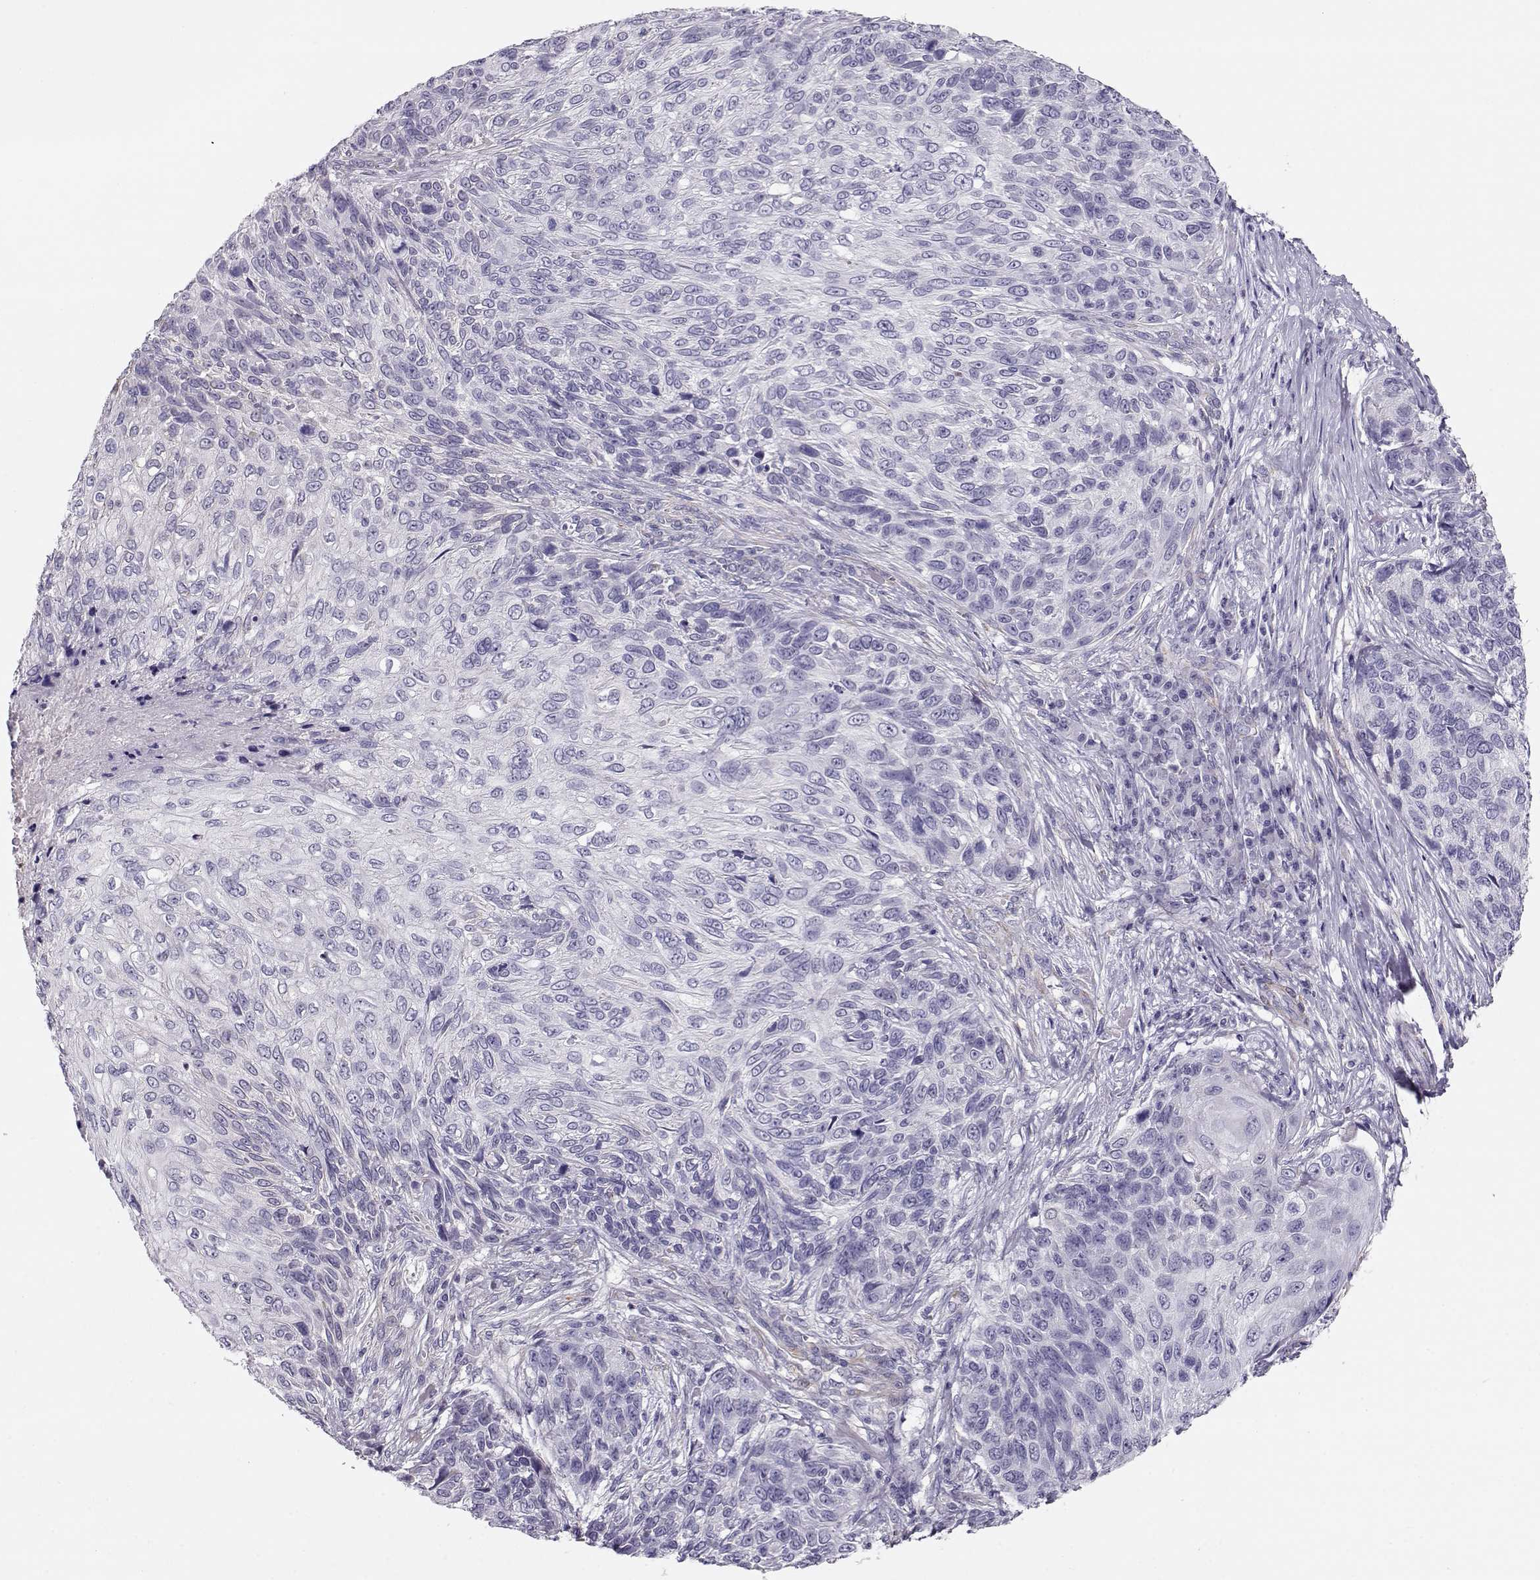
{"staining": {"intensity": "negative", "quantity": "none", "location": "none"}, "tissue": "skin cancer", "cell_type": "Tumor cells", "image_type": "cancer", "snomed": [{"axis": "morphology", "description": "Squamous cell carcinoma, NOS"}, {"axis": "topography", "description": "Skin"}], "caption": "IHC image of neoplastic tissue: skin cancer (squamous cell carcinoma) stained with DAB (3,3'-diaminobenzidine) exhibits no significant protein expression in tumor cells.", "gene": "RBM44", "patient": {"sex": "male", "age": 92}}